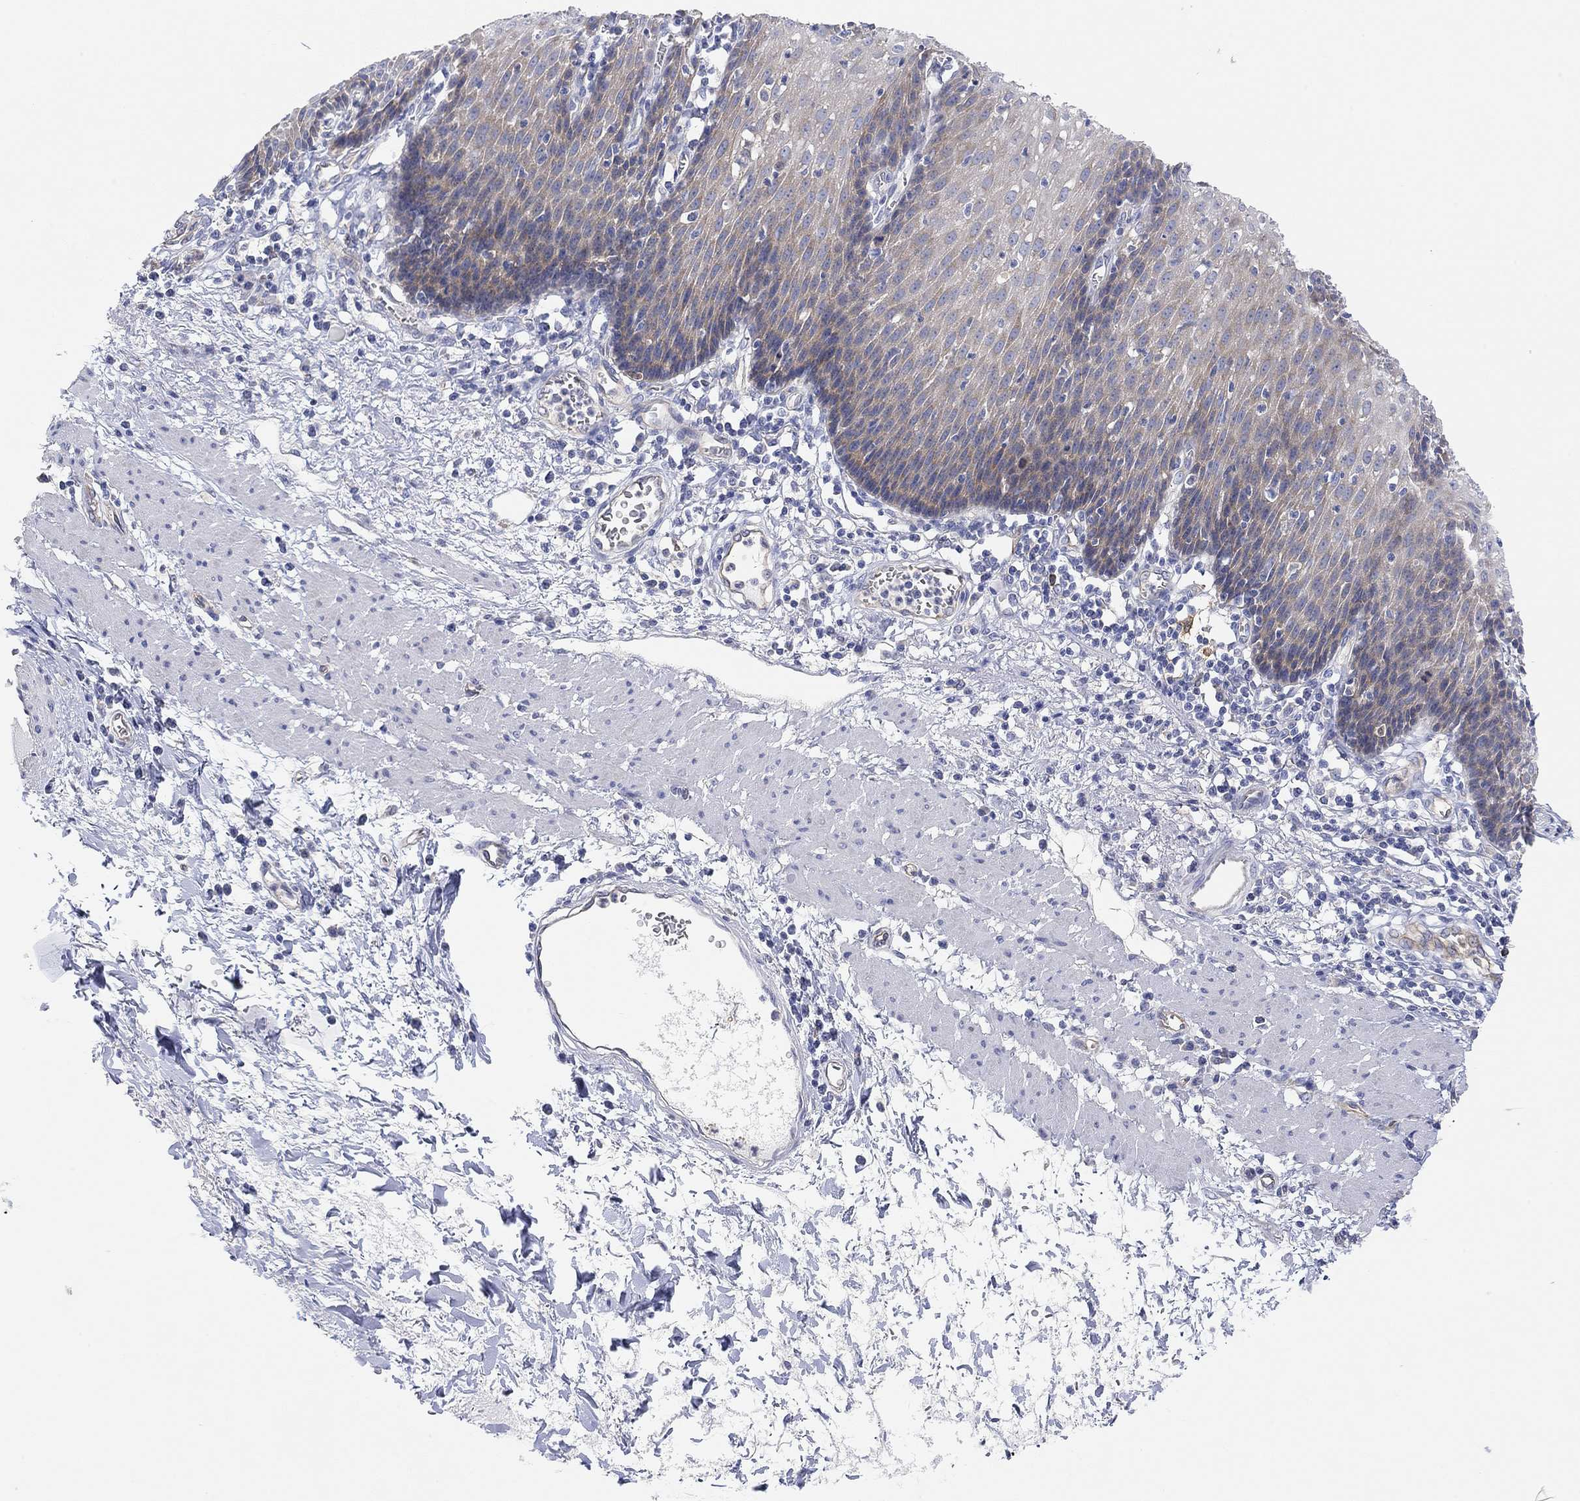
{"staining": {"intensity": "weak", "quantity": "25%-75%", "location": "cytoplasmic/membranous"}, "tissue": "esophagus", "cell_type": "Squamous epithelial cells", "image_type": "normal", "snomed": [{"axis": "morphology", "description": "Normal tissue, NOS"}, {"axis": "topography", "description": "Esophagus"}], "caption": "Protein analysis of benign esophagus demonstrates weak cytoplasmic/membranous staining in approximately 25%-75% of squamous epithelial cells. (DAB (3,3'-diaminobenzidine) = brown stain, brightfield microscopy at high magnification).", "gene": "RGS1", "patient": {"sex": "male", "age": 57}}